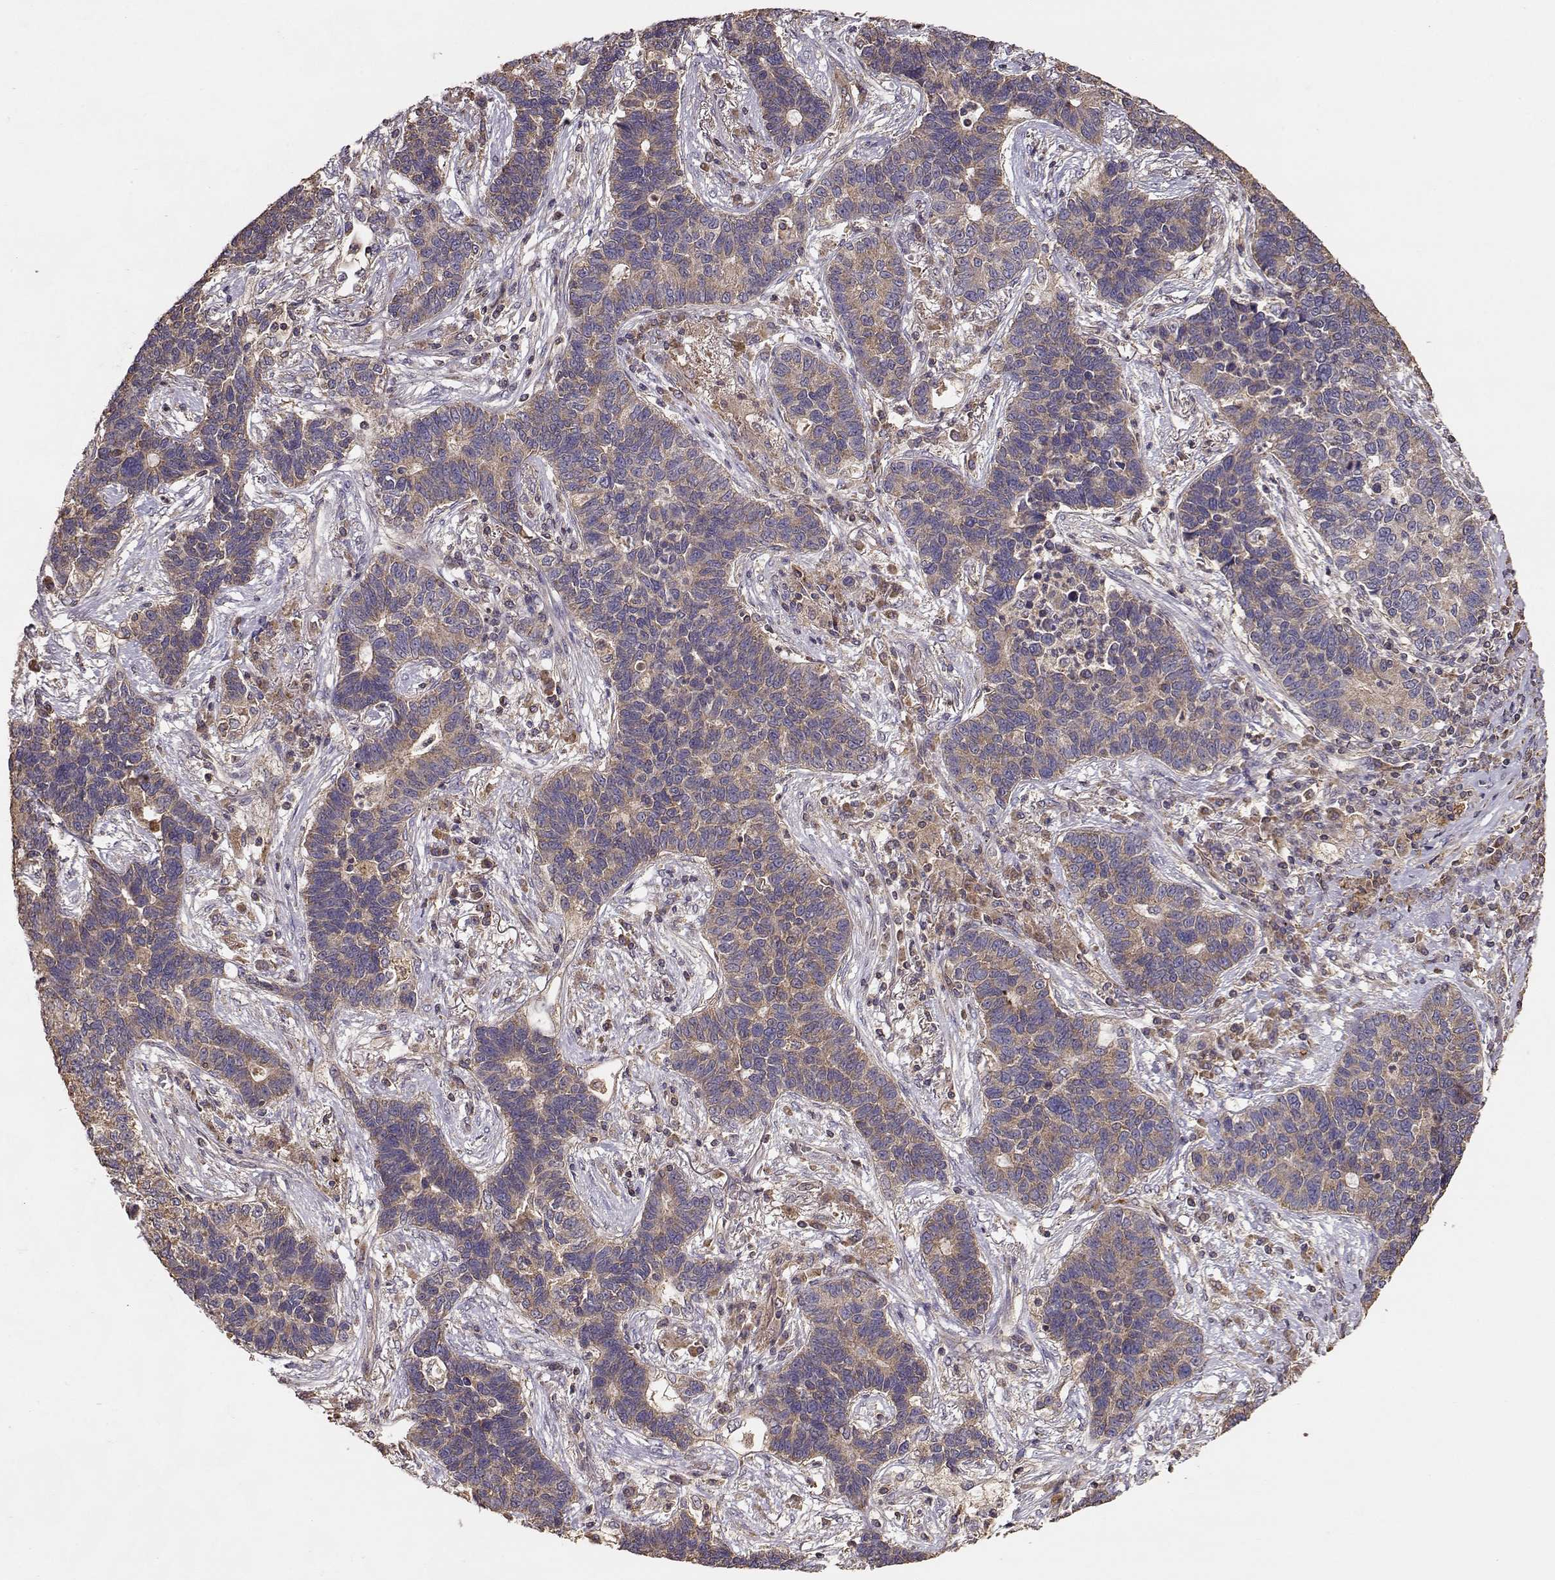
{"staining": {"intensity": "weak", "quantity": ">75%", "location": "cytoplasmic/membranous"}, "tissue": "lung cancer", "cell_type": "Tumor cells", "image_type": "cancer", "snomed": [{"axis": "morphology", "description": "Adenocarcinoma, NOS"}, {"axis": "topography", "description": "Lung"}], "caption": "The image demonstrates staining of lung adenocarcinoma, revealing weak cytoplasmic/membranous protein expression (brown color) within tumor cells. The protein is stained brown, and the nuclei are stained in blue (DAB (3,3'-diaminobenzidine) IHC with brightfield microscopy, high magnification).", "gene": "TARS3", "patient": {"sex": "female", "age": 57}}